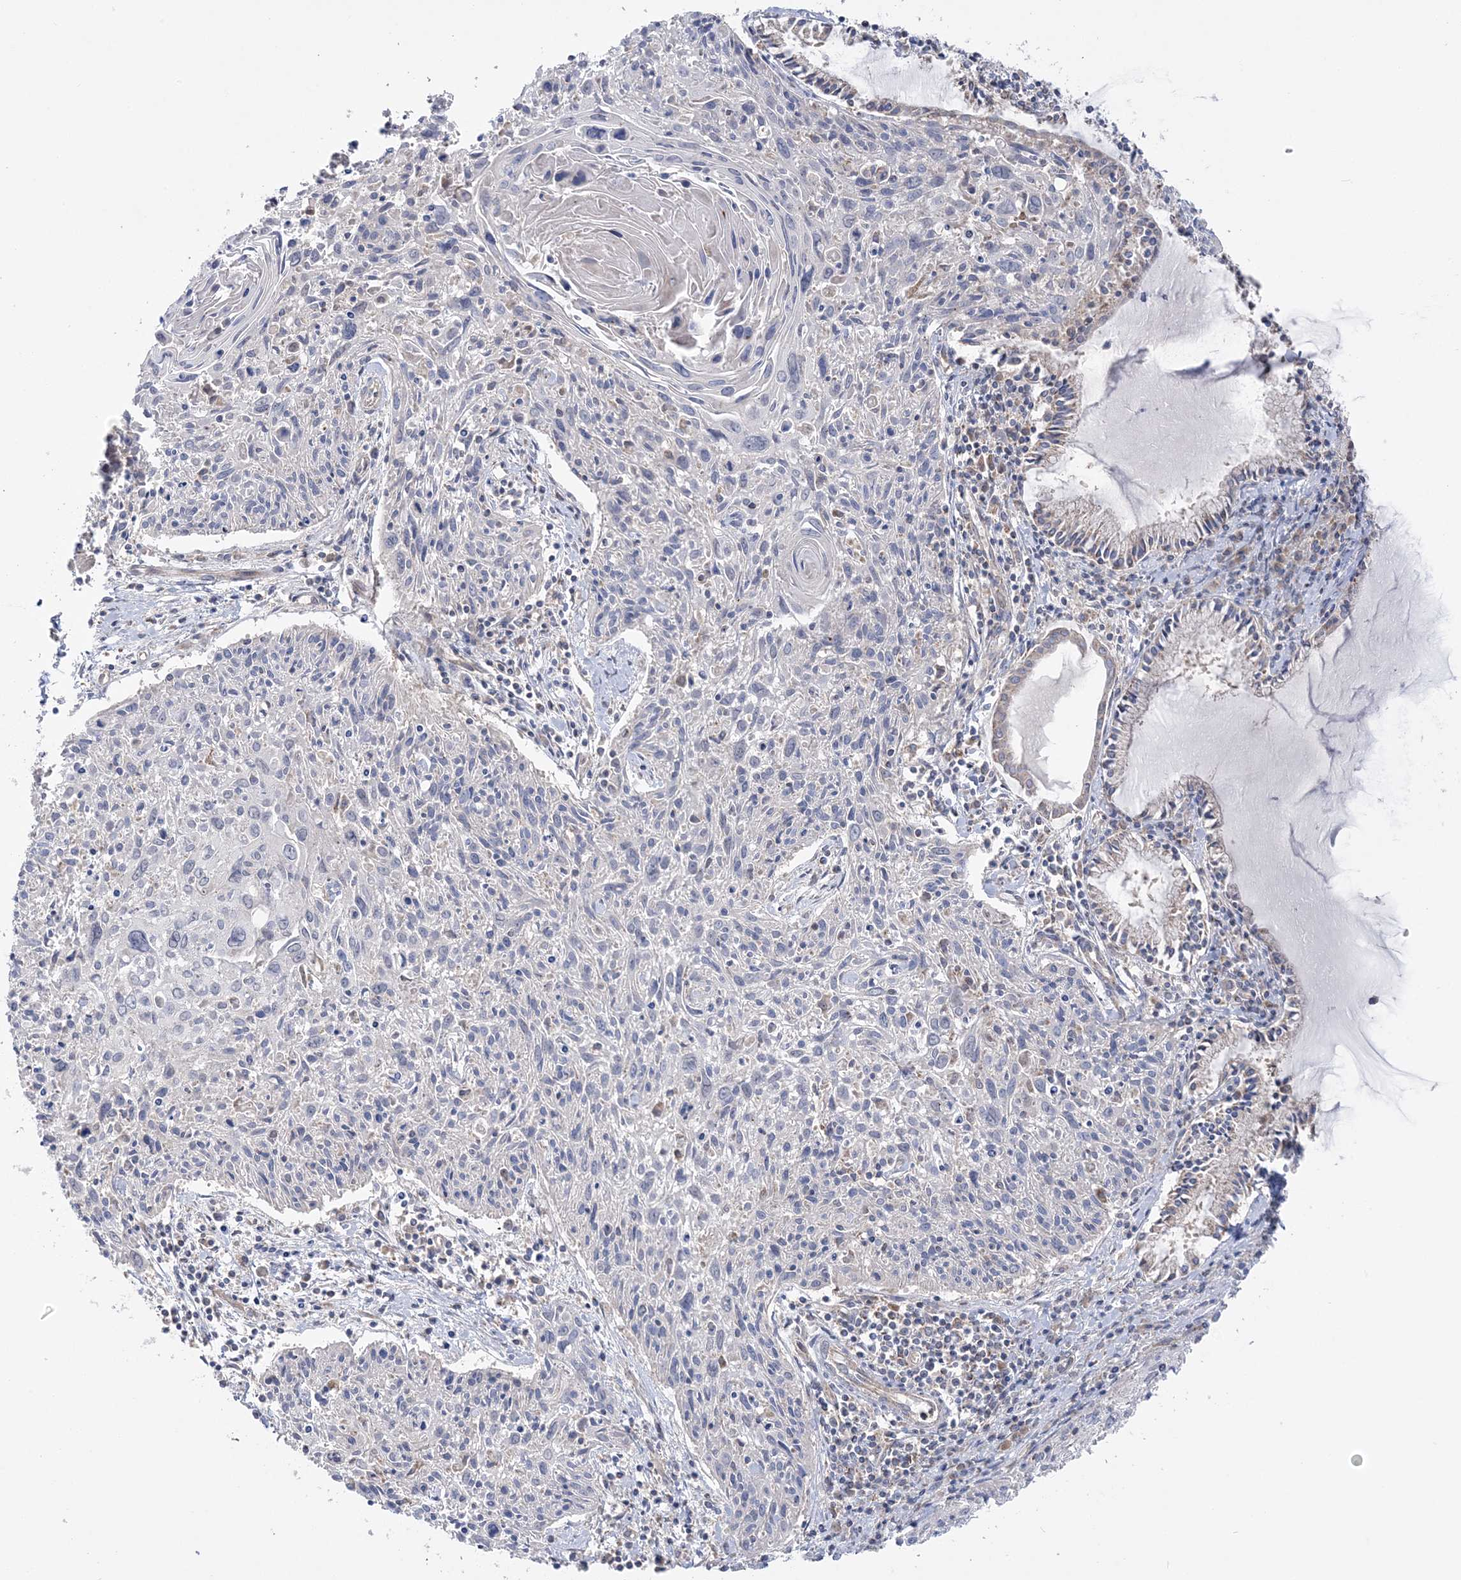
{"staining": {"intensity": "negative", "quantity": "none", "location": "none"}, "tissue": "cervical cancer", "cell_type": "Tumor cells", "image_type": "cancer", "snomed": [{"axis": "morphology", "description": "Squamous cell carcinoma, NOS"}, {"axis": "topography", "description": "Cervix"}], "caption": "This image is of cervical squamous cell carcinoma stained with IHC to label a protein in brown with the nuclei are counter-stained blue. There is no expression in tumor cells.", "gene": "MMADHC", "patient": {"sex": "female", "age": 51}}